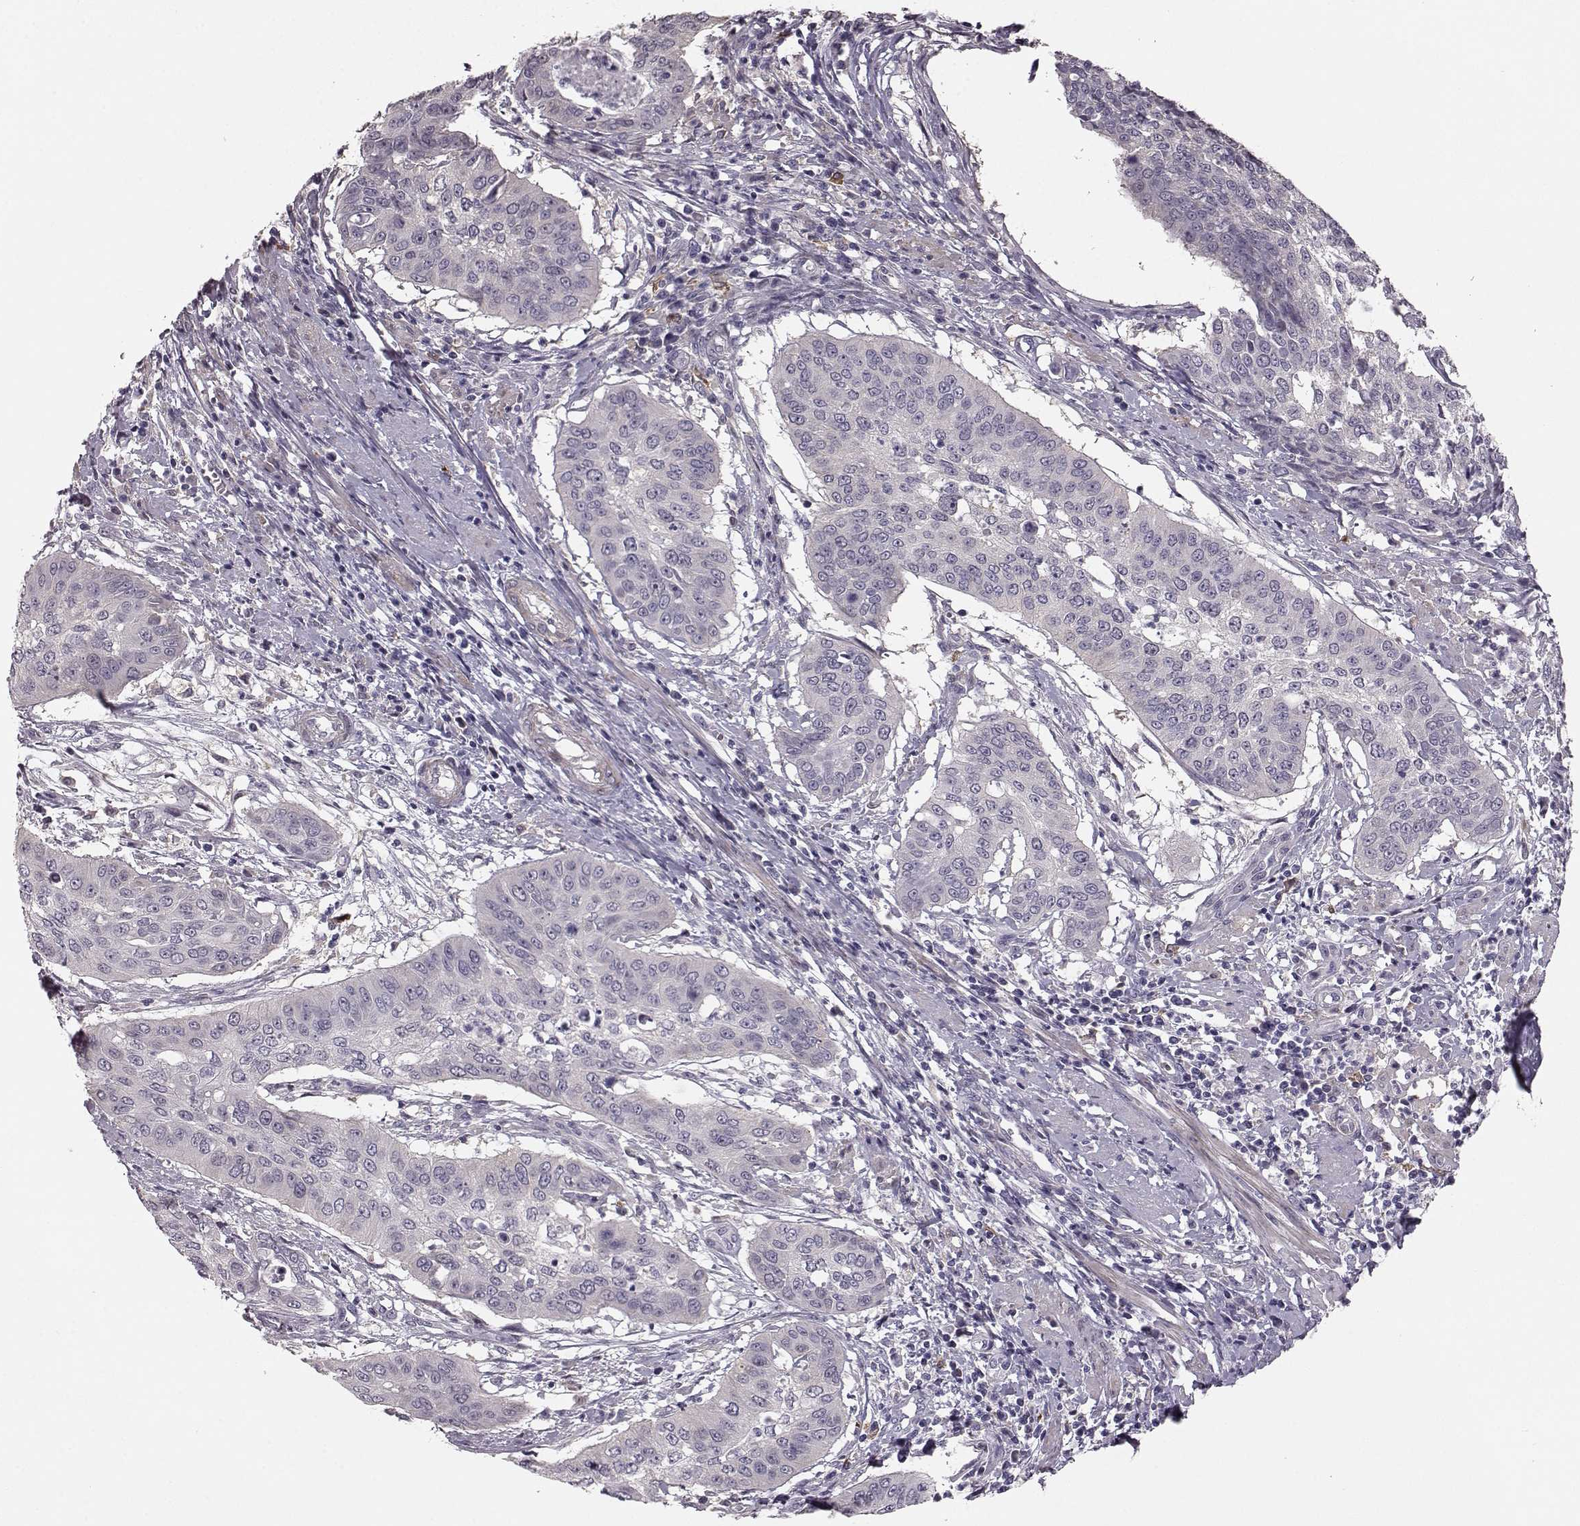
{"staining": {"intensity": "negative", "quantity": "none", "location": "none"}, "tissue": "cervical cancer", "cell_type": "Tumor cells", "image_type": "cancer", "snomed": [{"axis": "morphology", "description": "Squamous cell carcinoma, NOS"}, {"axis": "topography", "description": "Cervix"}], "caption": "This is an IHC micrograph of human cervical cancer (squamous cell carcinoma). There is no positivity in tumor cells.", "gene": "GPR50", "patient": {"sex": "female", "age": 39}}